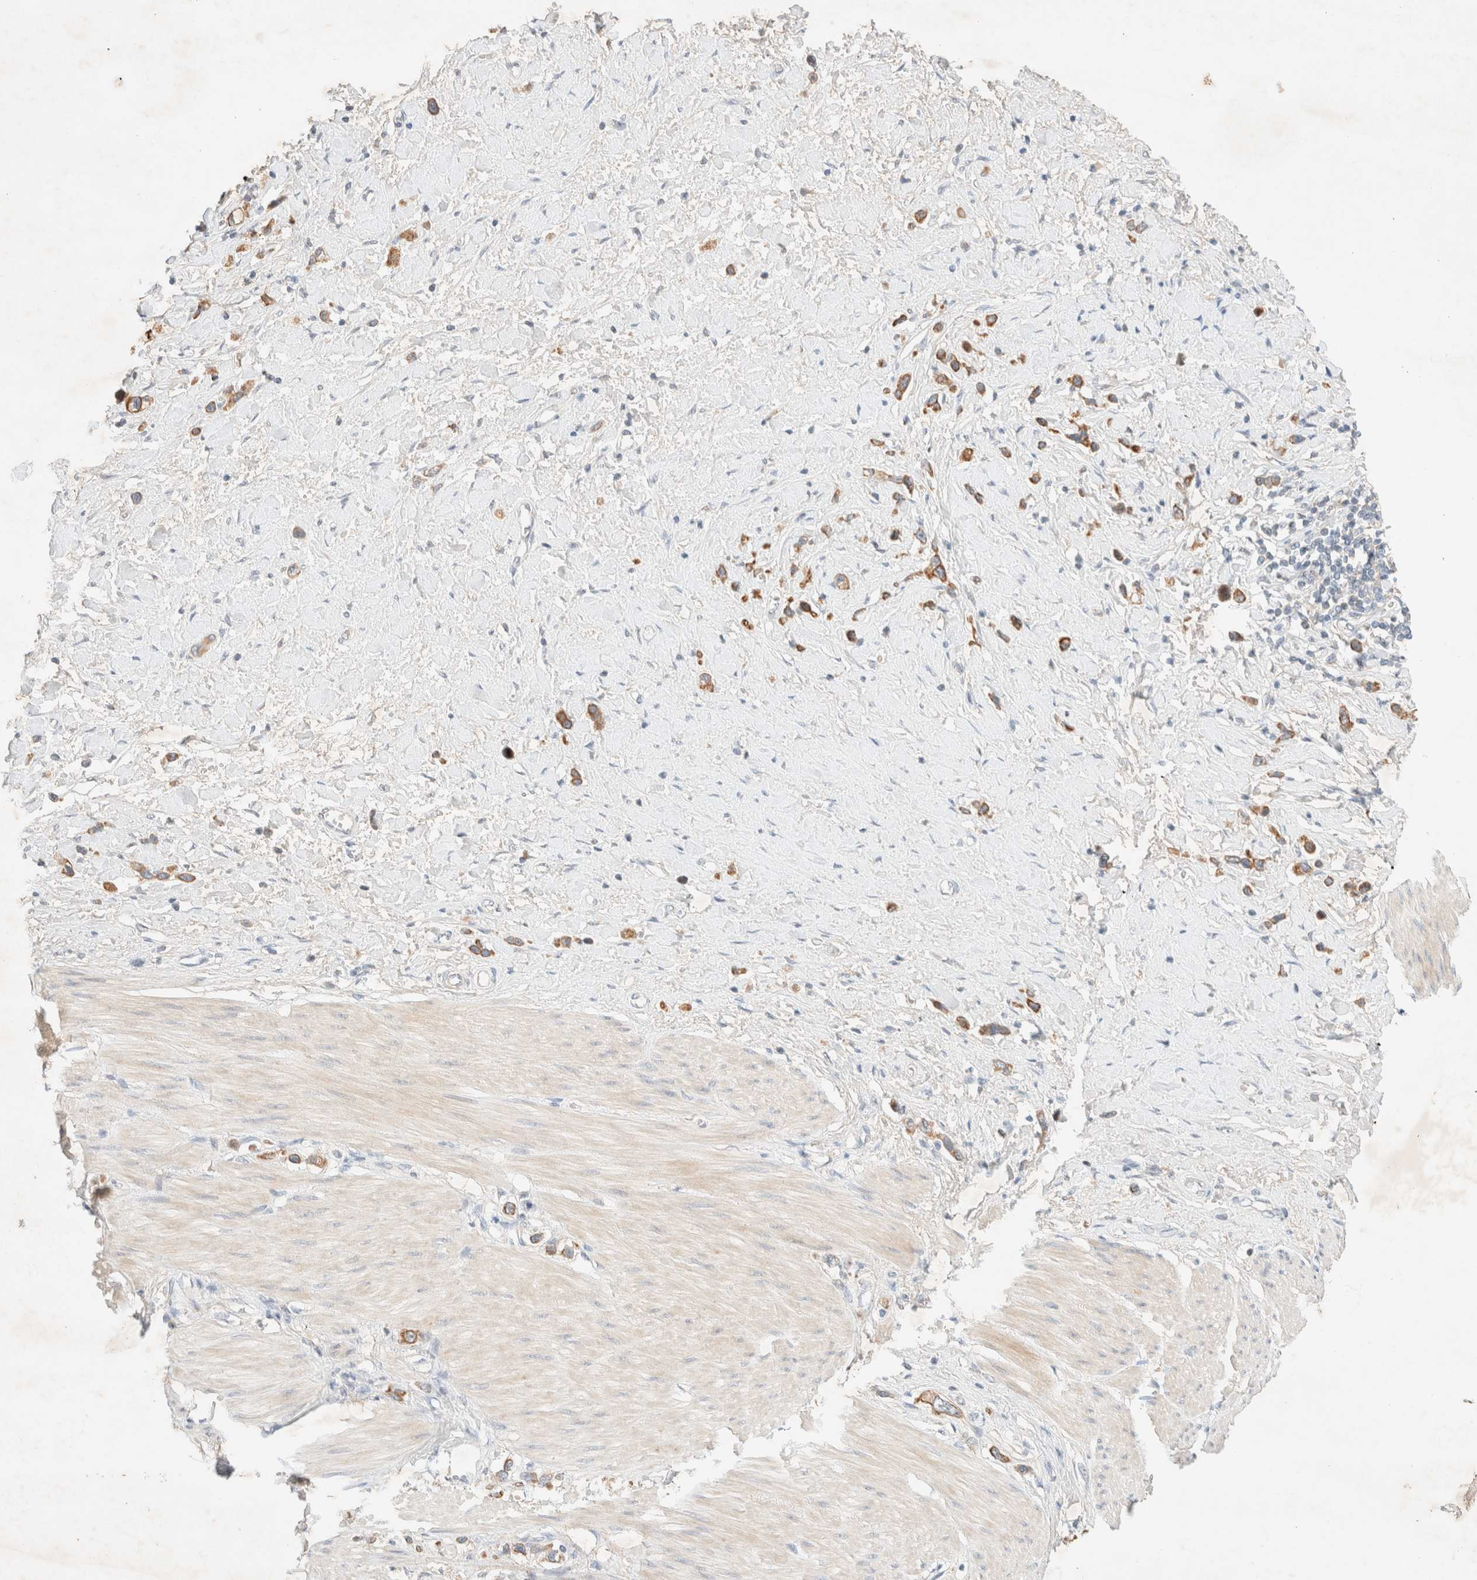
{"staining": {"intensity": "moderate", "quantity": ">75%", "location": "cytoplasmic/membranous"}, "tissue": "stomach cancer", "cell_type": "Tumor cells", "image_type": "cancer", "snomed": [{"axis": "morphology", "description": "Adenocarcinoma, NOS"}, {"axis": "topography", "description": "Stomach"}], "caption": "Immunohistochemical staining of human stomach cancer reveals moderate cytoplasmic/membranous protein staining in approximately >75% of tumor cells.", "gene": "SGSM2", "patient": {"sex": "female", "age": 65}}